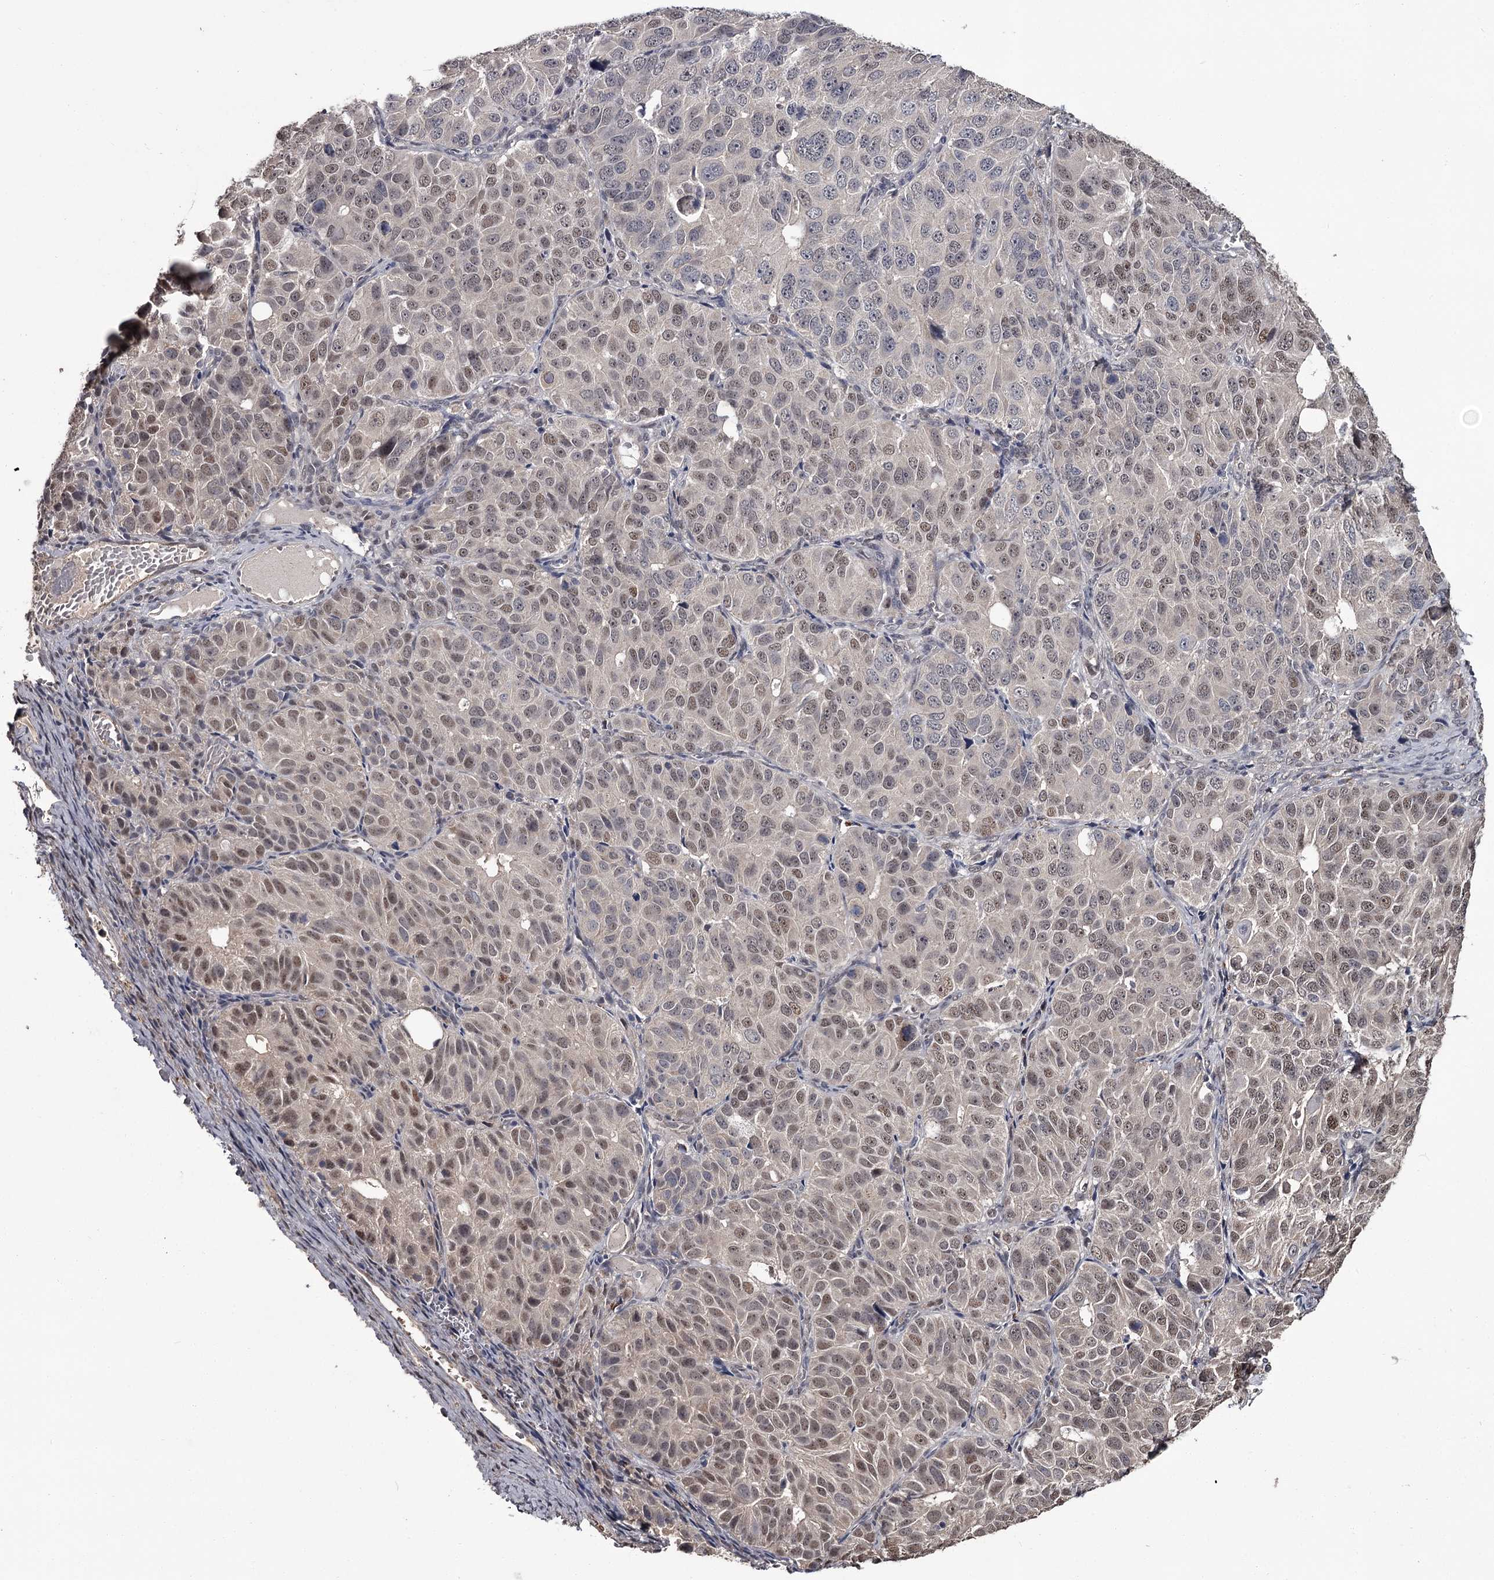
{"staining": {"intensity": "moderate", "quantity": "25%-75%", "location": "nuclear"}, "tissue": "ovarian cancer", "cell_type": "Tumor cells", "image_type": "cancer", "snomed": [{"axis": "morphology", "description": "Carcinoma, endometroid"}, {"axis": "topography", "description": "Ovary"}], "caption": "Human endometroid carcinoma (ovarian) stained with a brown dye exhibits moderate nuclear positive staining in approximately 25%-75% of tumor cells.", "gene": "PRPF40B", "patient": {"sex": "female", "age": 51}}